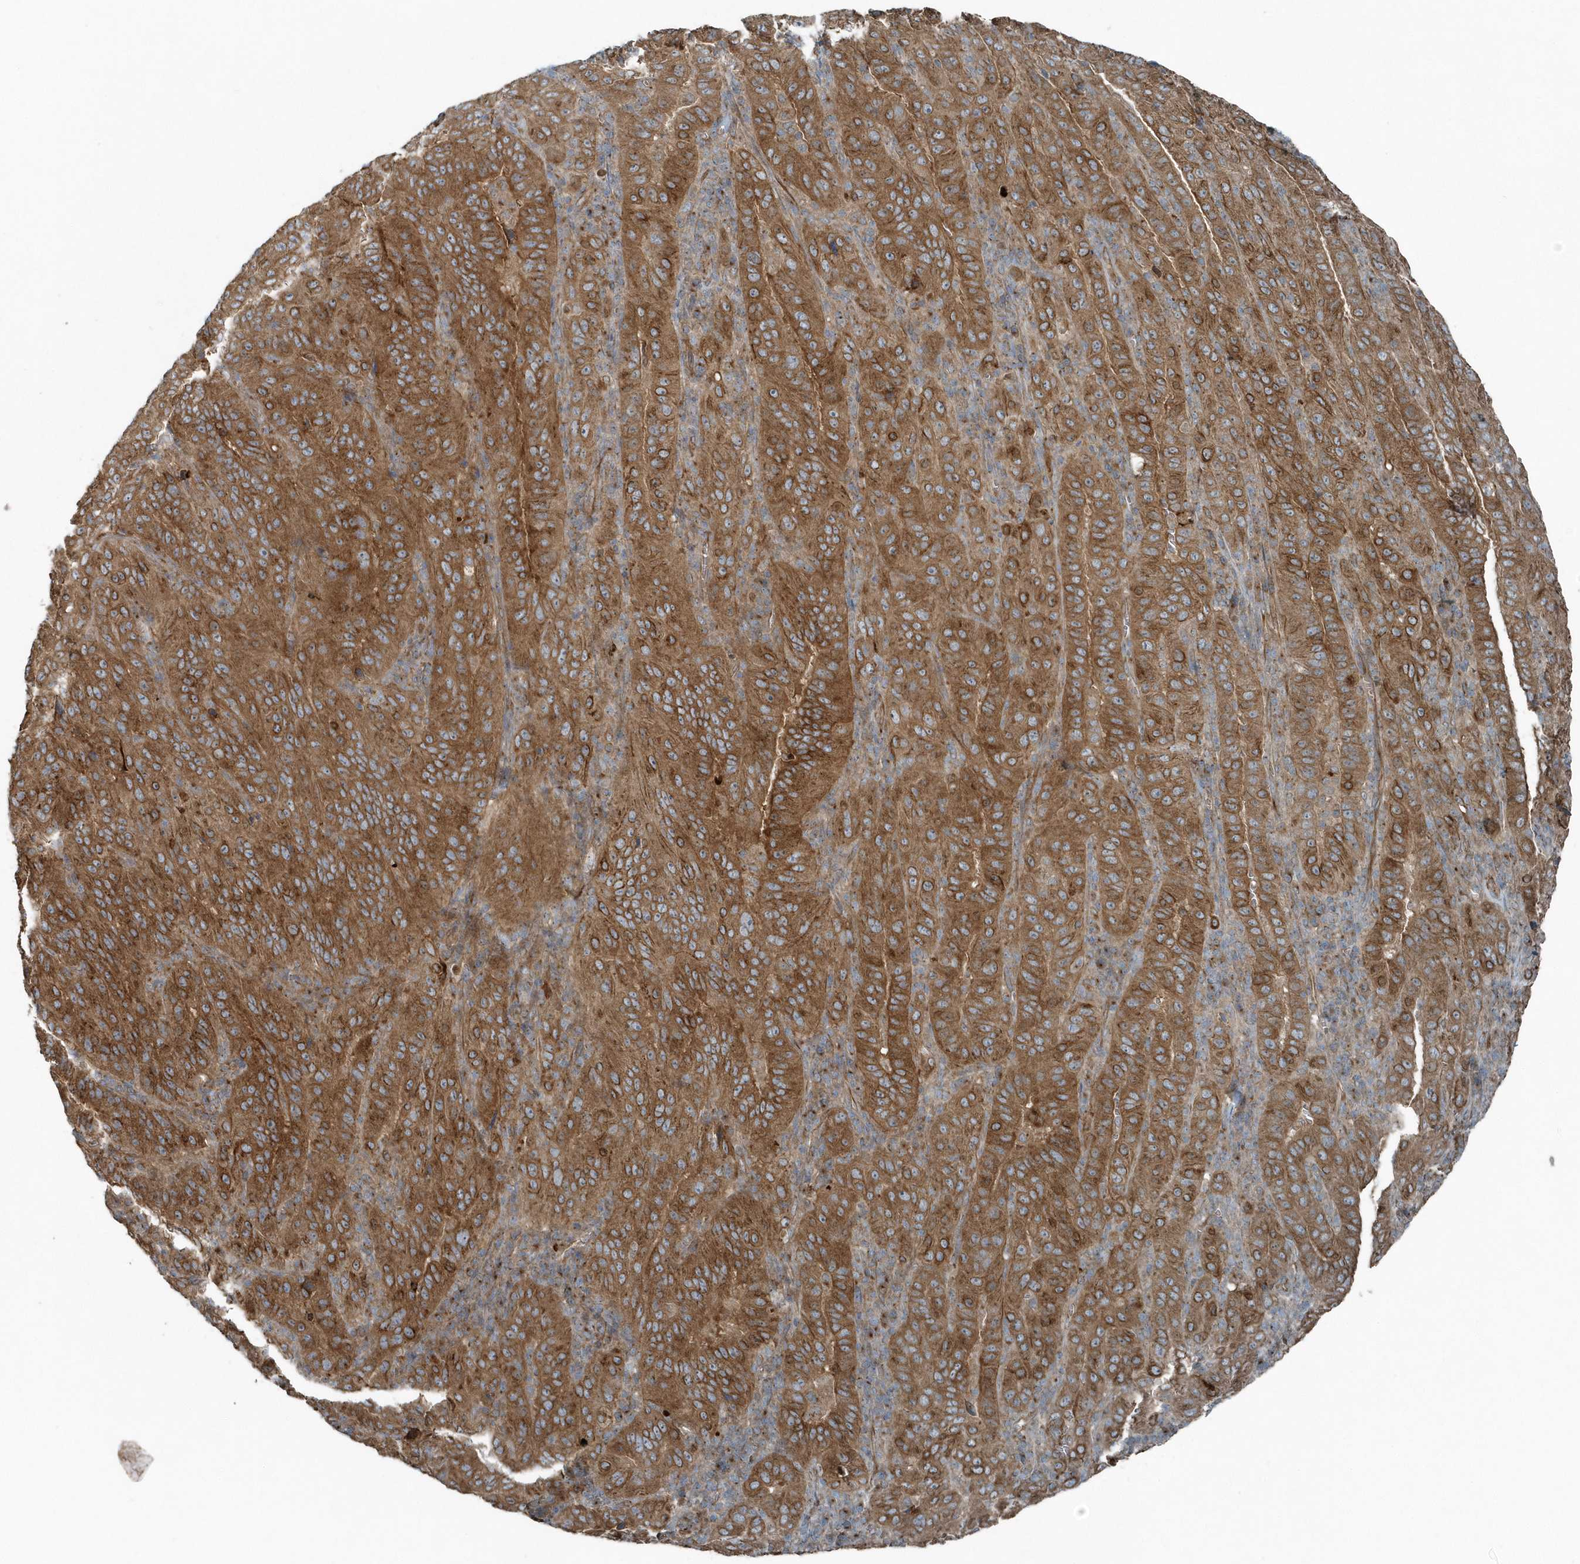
{"staining": {"intensity": "moderate", "quantity": ">75%", "location": "cytoplasmic/membranous"}, "tissue": "pancreatic cancer", "cell_type": "Tumor cells", "image_type": "cancer", "snomed": [{"axis": "morphology", "description": "Adenocarcinoma, NOS"}, {"axis": "topography", "description": "Pancreas"}], "caption": "About >75% of tumor cells in human pancreatic cancer (adenocarcinoma) show moderate cytoplasmic/membranous protein staining as visualized by brown immunohistochemical staining.", "gene": "GCC2", "patient": {"sex": "male", "age": 63}}